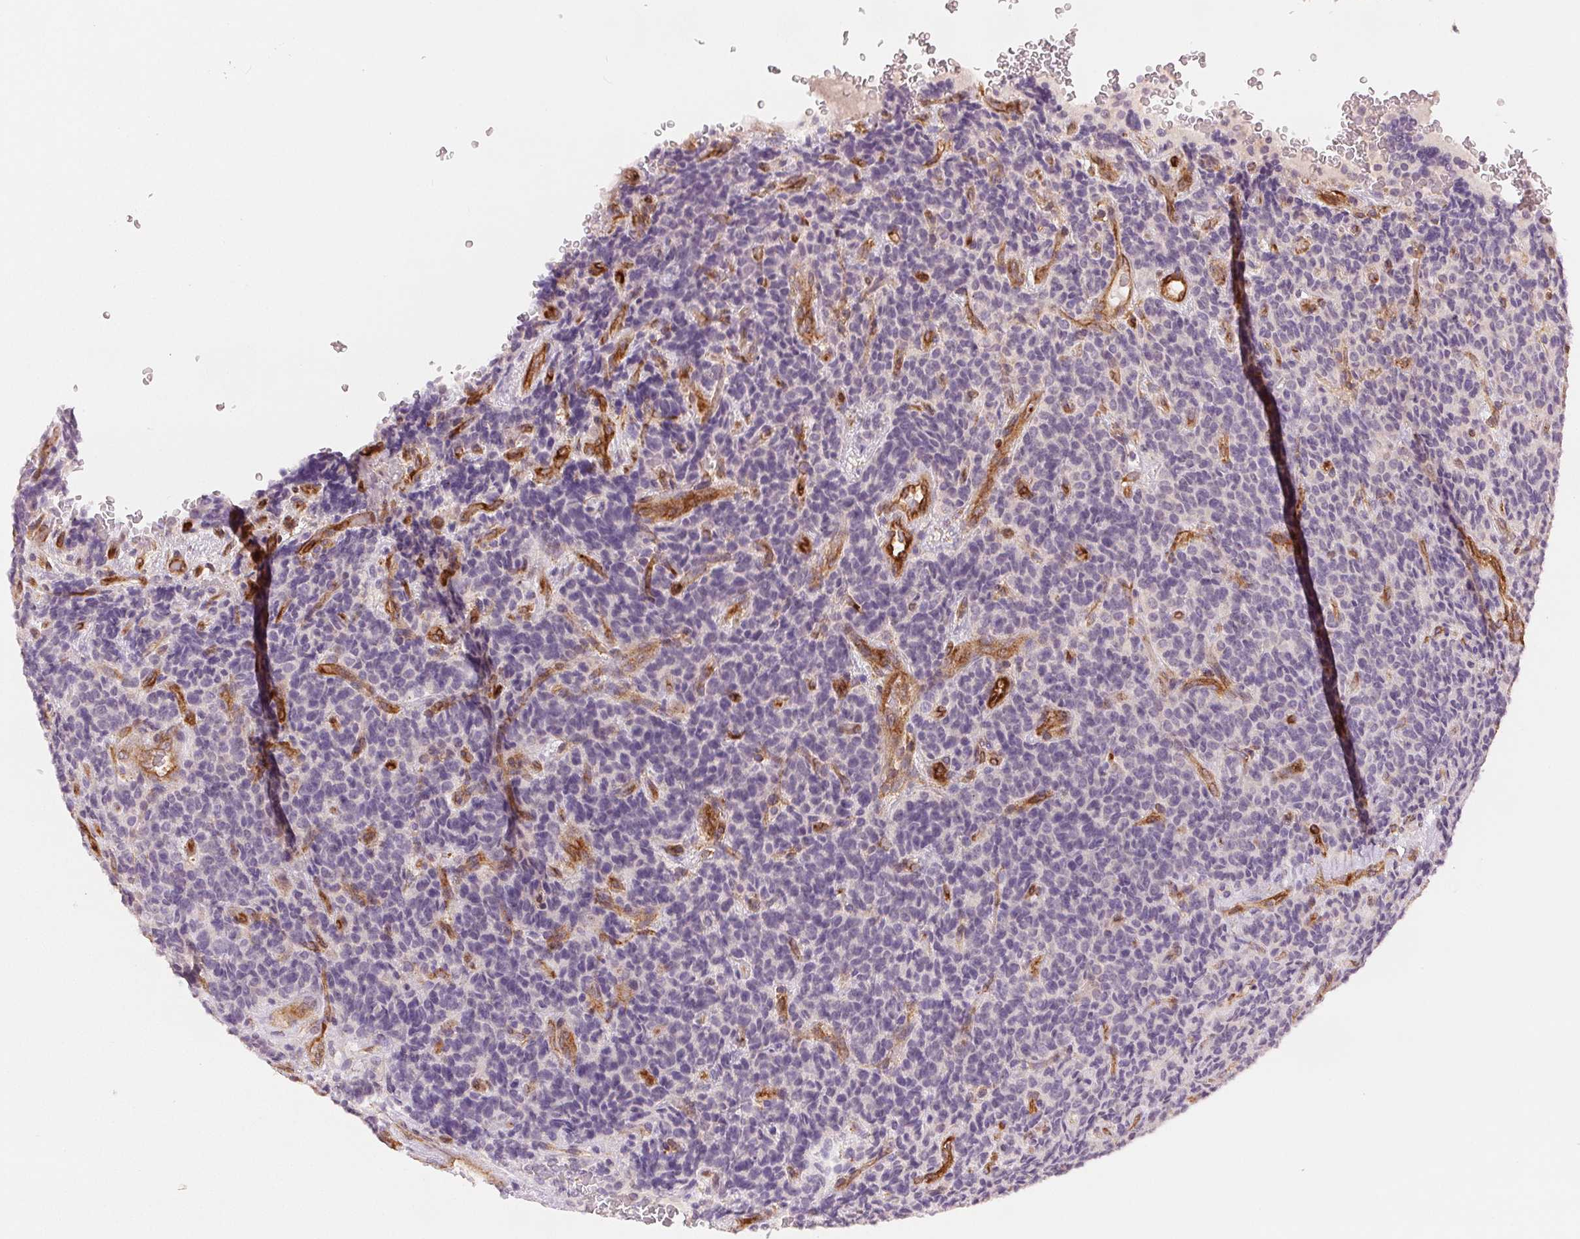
{"staining": {"intensity": "negative", "quantity": "none", "location": "none"}, "tissue": "carcinoid", "cell_type": "Tumor cells", "image_type": "cancer", "snomed": [{"axis": "morphology", "description": "Carcinoid, malignant, NOS"}, {"axis": "topography", "description": "Pancreas"}], "caption": "This micrograph is of carcinoid stained with immunohistochemistry to label a protein in brown with the nuclei are counter-stained blue. There is no positivity in tumor cells.", "gene": "DIAPH2", "patient": {"sex": "male", "age": 36}}